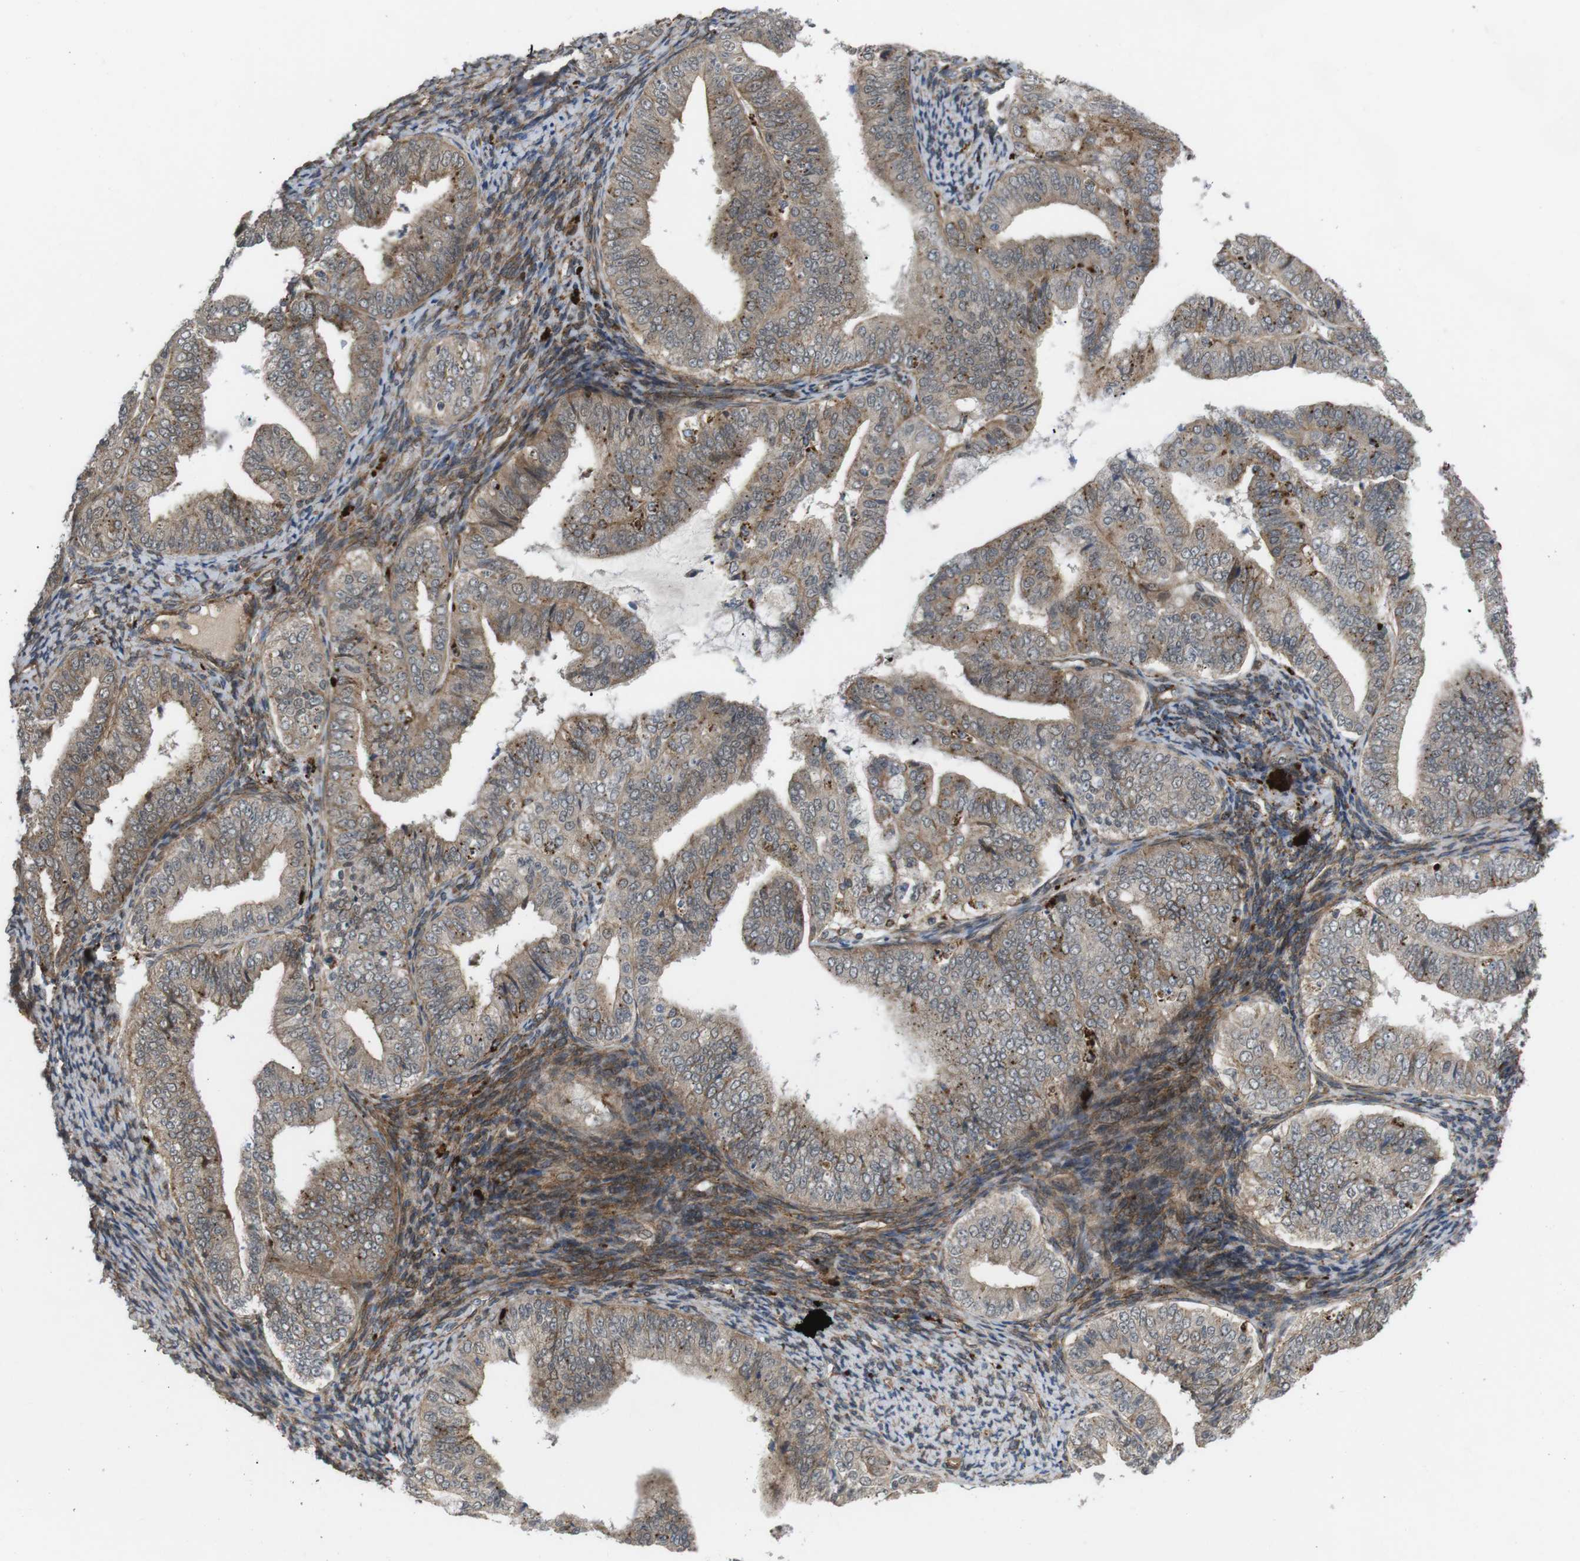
{"staining": {"intensity": "weak", "quantity": ">75%", "location": "cytoplasmic/membranous"}, "tissue": "endometrial cancer", "cell_type": "Tumor cells", "image_type": "cancer", "snomed": [{"axis": "morphology", "description": "Adenocarcinoma, NOS"}, {"axis": "topography", "description": "Endometrium"}], "caption": "Endometrial cancer tissue demonstrates weak cytoplasmic/membranous staining in approximately >75% of tumor cells, visualized by immunohistochemistry. (Brightfield microscopy of DAB IHC at high magnification).", "gene": "KANK2", "patient": {"sex": "female", "age": 63}}